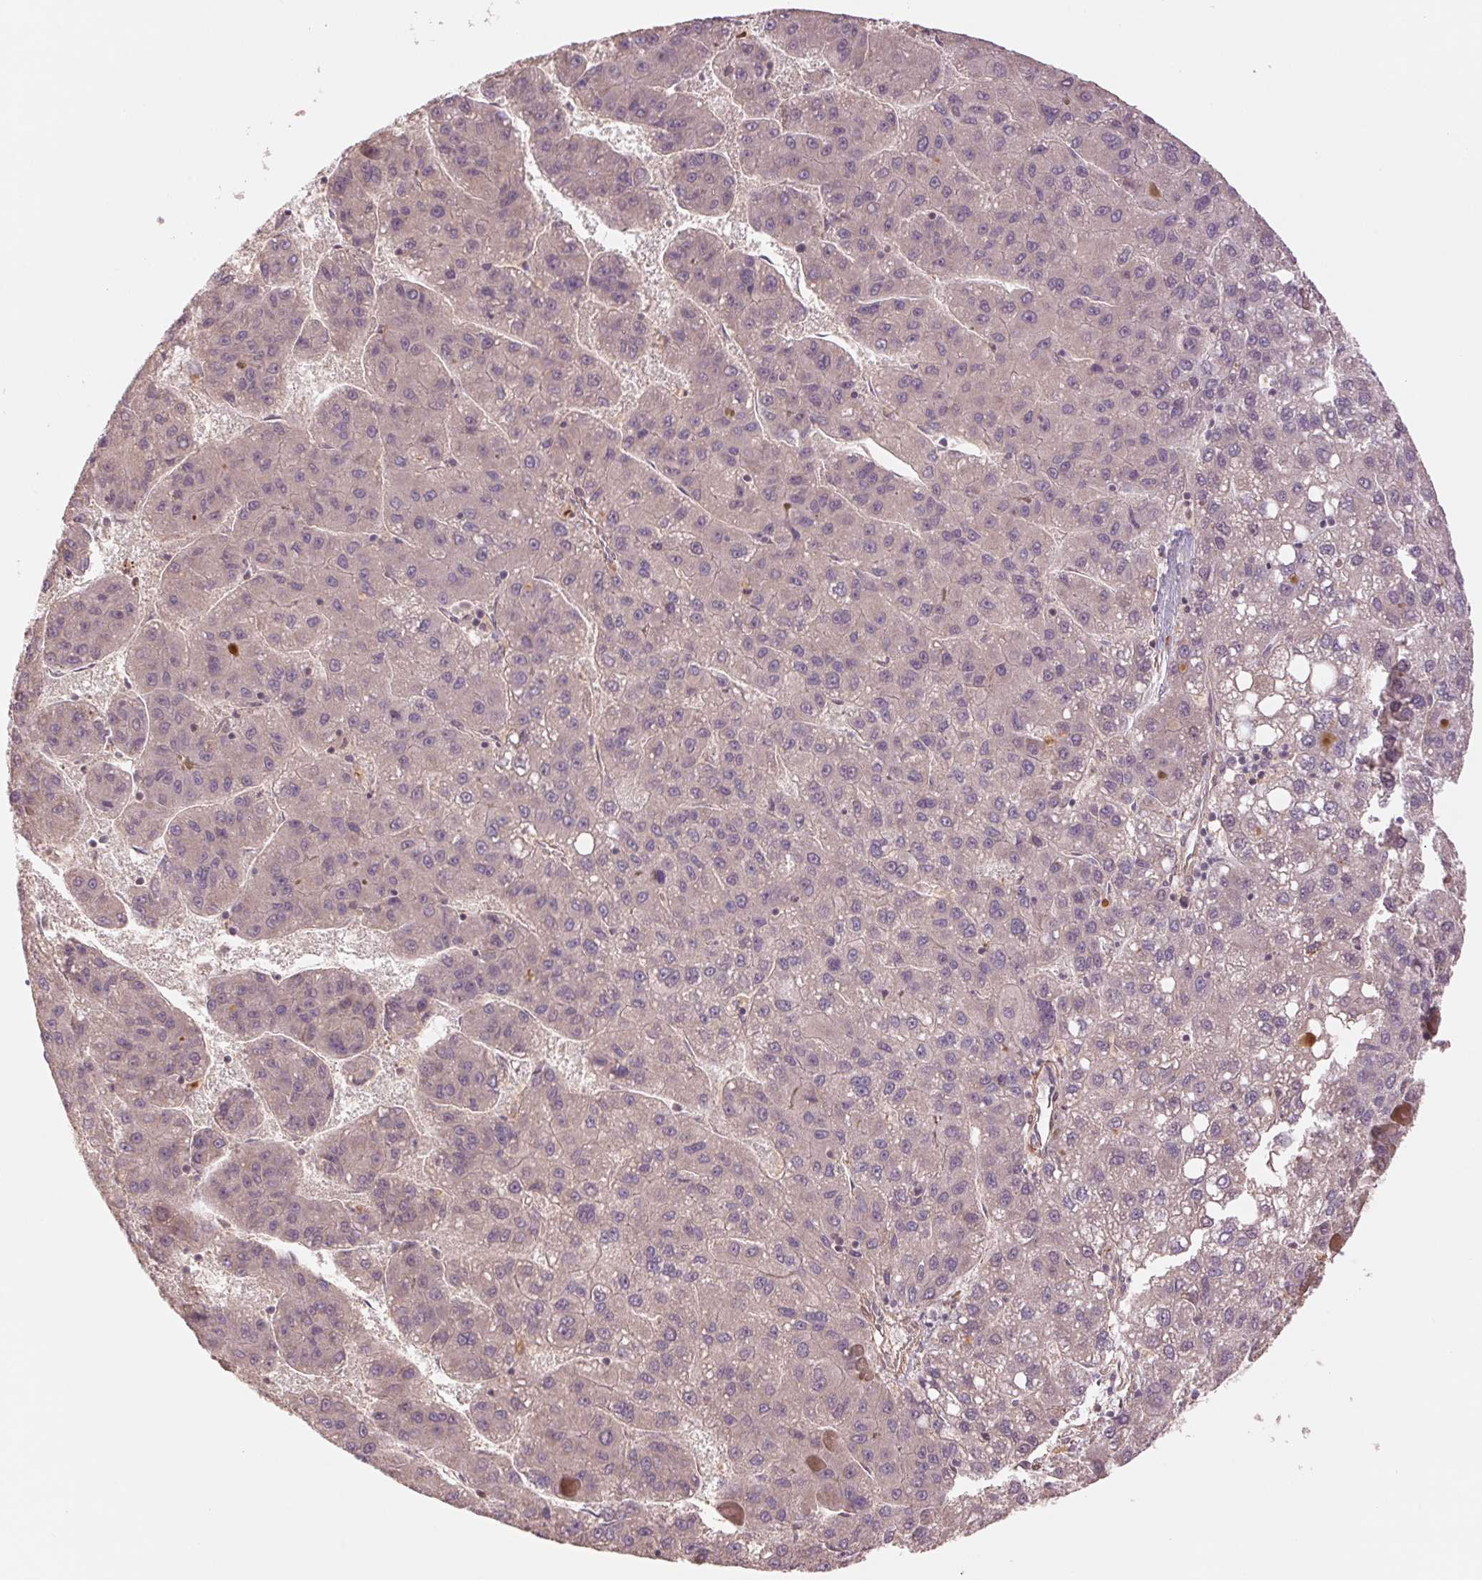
{"staining": {"intensity": "negative", "quantity": "none", "location": "none"}, "tissue": "liver cancer", "cell_type": "Tumor cells", "image_type": "cancer", "snomed": [{"axis": "morphology", "description": "Carcinoma, Hepatocellular, NOS"}, {"axis": "topography", "description": "Liver"}], "caption": "Liver cancer (hepatocellular carcinoma) was stained to show a protein in brown. There is no significant expression in tumor cells.", "gene": "PPIA", "patient": {"sex": "female", "age": 82}}